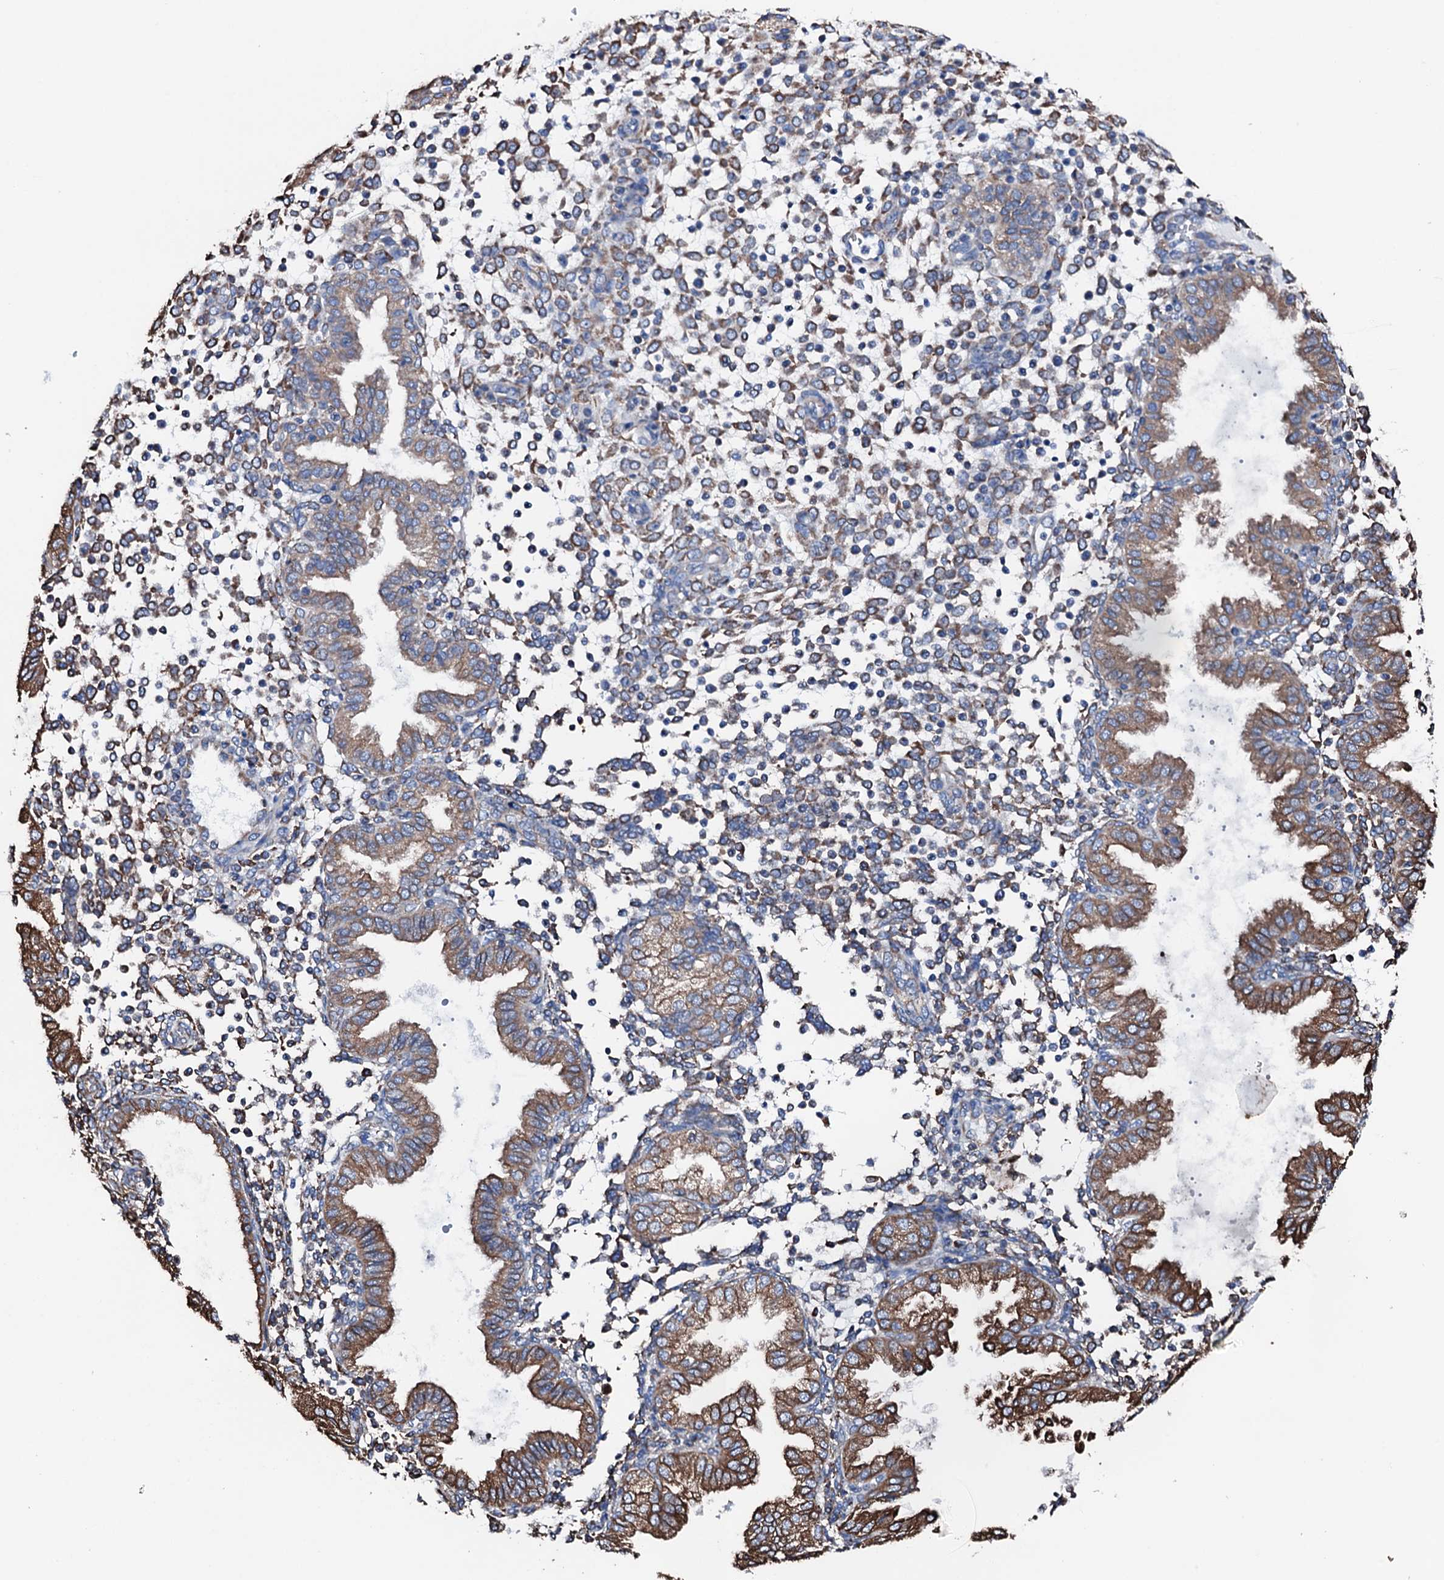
{"staining": {"intensity": "moderate", "quantity": ">75%", "location": "cytoplasmic/membranous"}, "tissue": "endometrium", "cell_type": "Cells in endometrial stroma", "image_type": "normal", "snomed": [{"axis": "morphology", "description": "Normal tissue, NOS"}, {"axis": "topography", "description": "Endometrium"}], "caption": "Immunohistochemical staining of unremarkable endometrium shows >75% levels of moderate cytoplasmic/membranous protein staining in about >75% of cells in endometrial stroma. The staining was performed using DAB, with brown indicating positive protein expression. Nuclei are stained blue with hematoxylin.", "gene": "AMDHD1", "patient": {"sex": "female", "age": 53}}